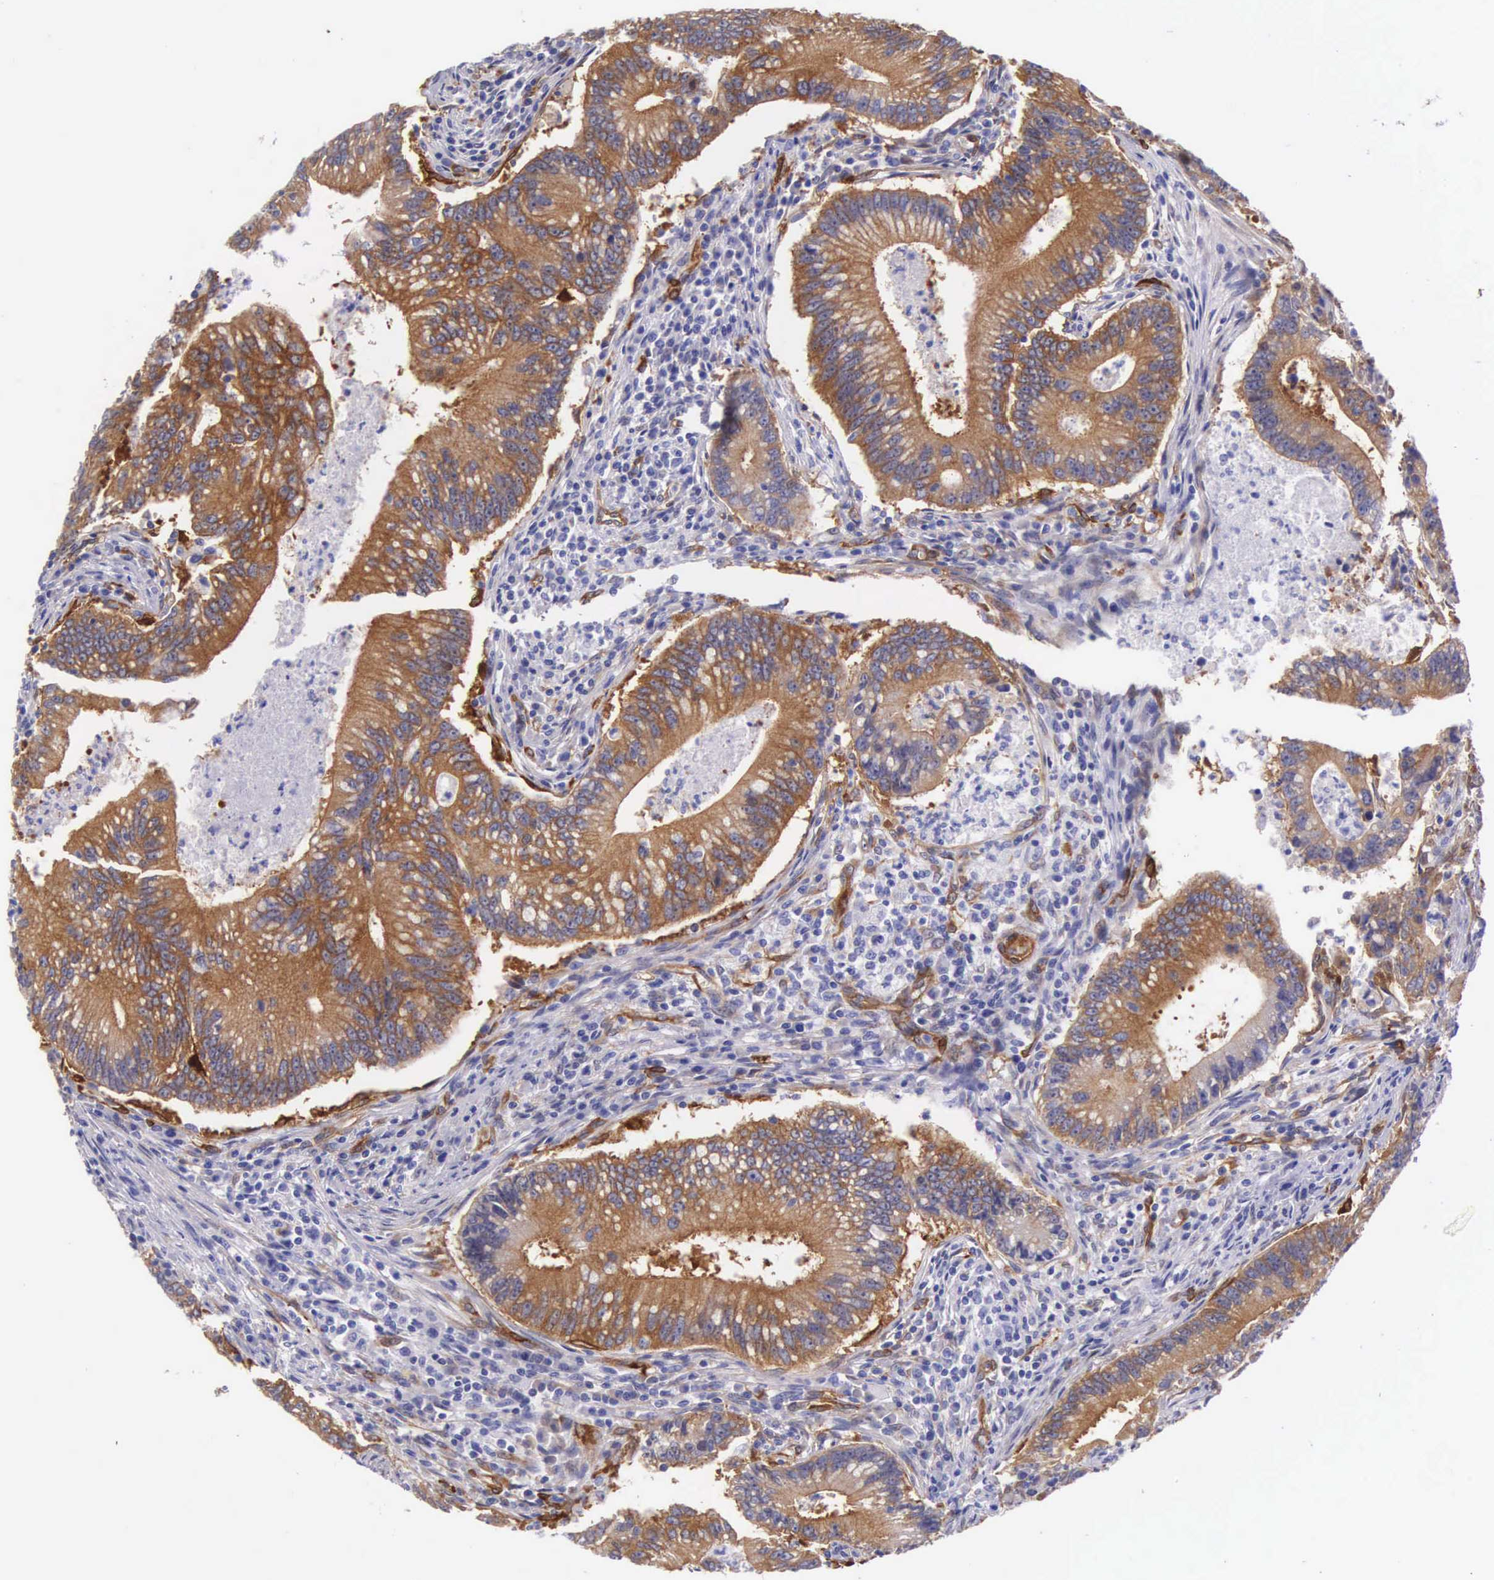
{"staining": {"intensity": "moderate", "quantity": "25%-75%", "location": "cytoplasmic/membranous"}, "tissue": "colorectal cancer", "cell_type": "Tumor cells", "image_type": "cancer", "snomed": [{"axis": "morphology", "description": "Adenocarcinoma, NOS"}, {"axis": "topography", "description": "Rectum"}], "caption": "This image reveals immunohistochemistry (IHC) staining of adenocarcinoma (colorectal), with medium moderate cytoplasmic/membranous expression in approximately 25%-75% of tumor cells.", "gene": "BCAR1", "patient": {"sex": "female", "age": 81}}